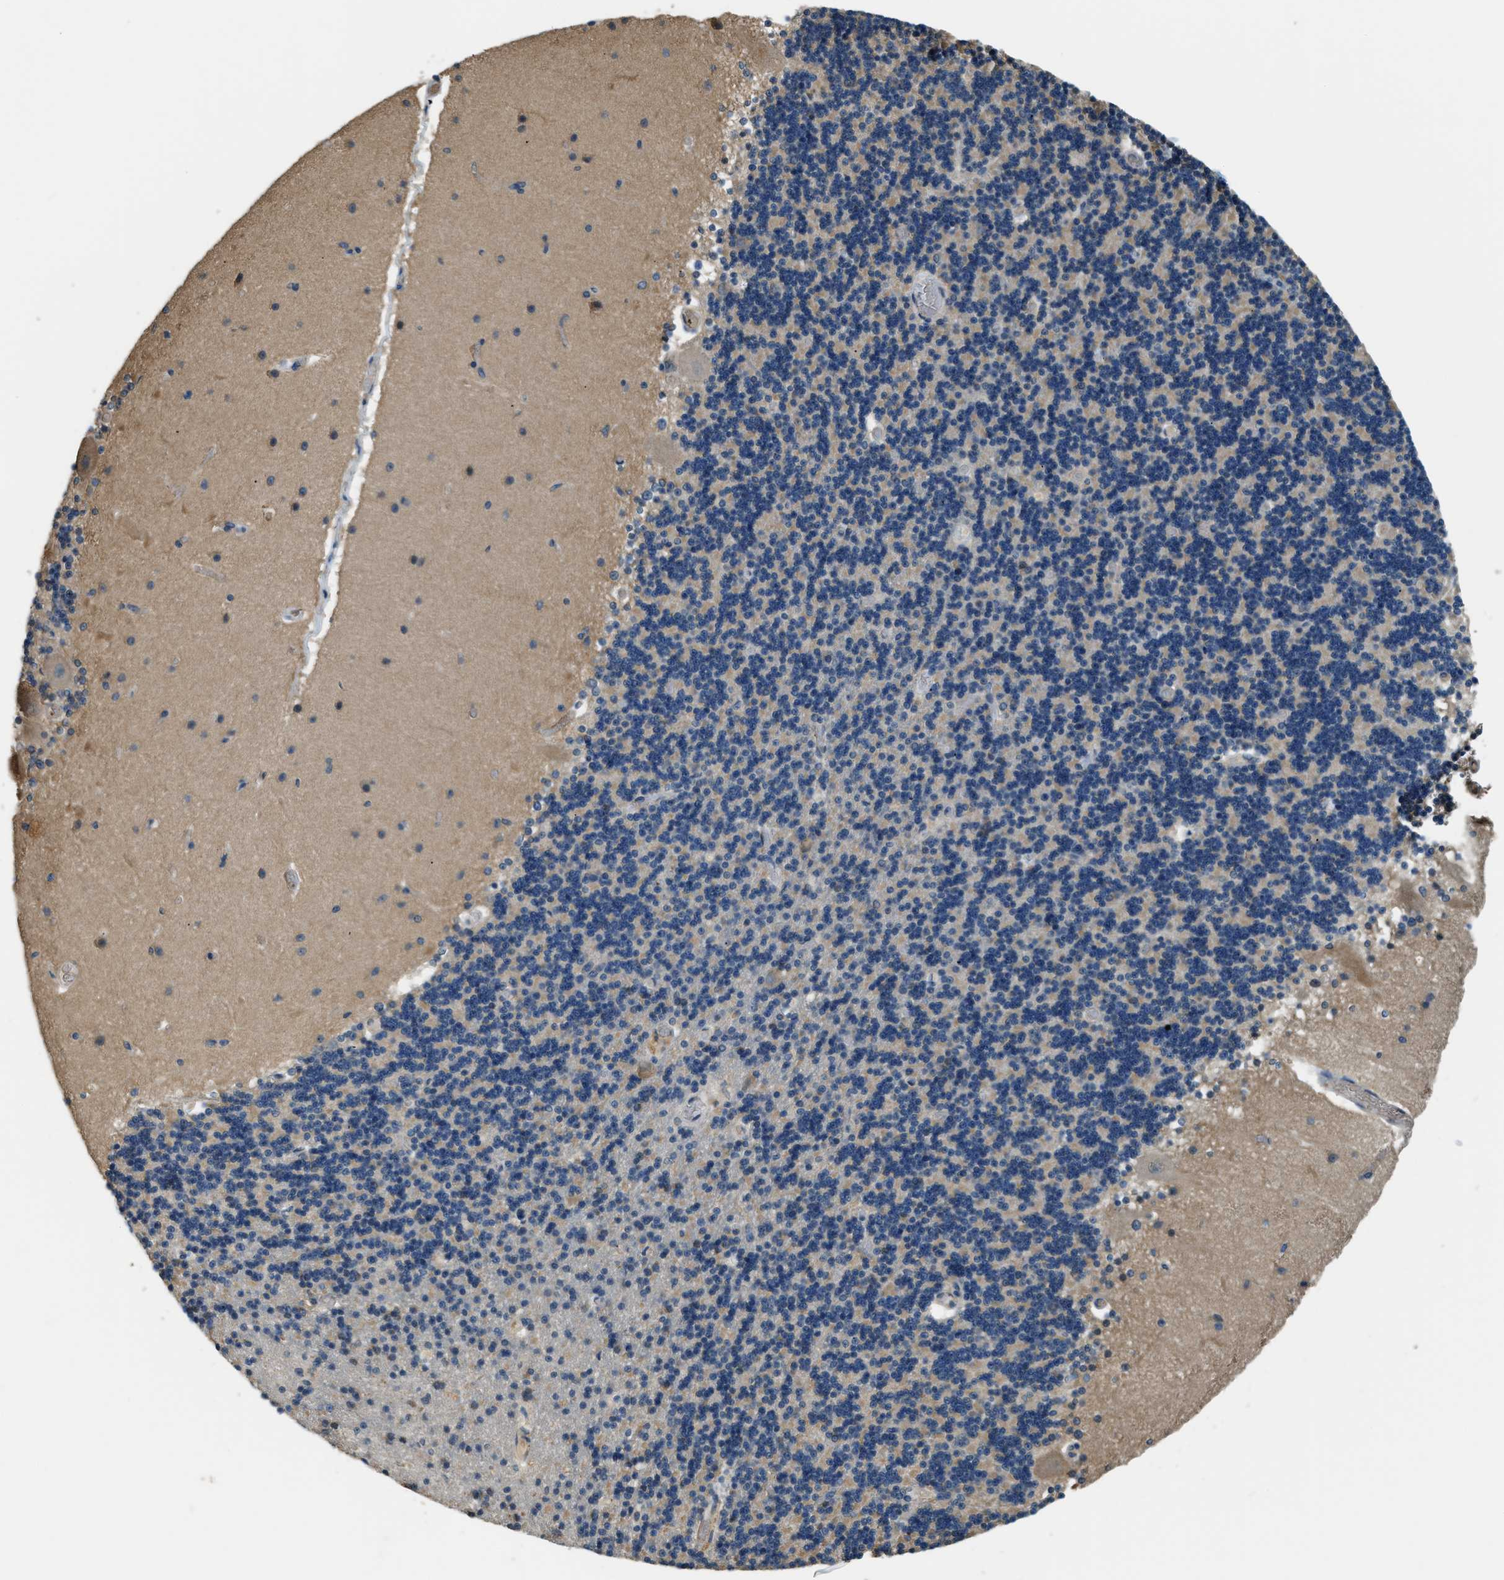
{"staining": {"intensity": "weak", "quantity": "25%-75%", "location": "cytoplasmic/membranous"}, "tissue": "cerebellum", "cell_type": "Cells in granular layer", "image_type": "normal", "snomed": [{"axis": "morphology", "description": "Normal tissue, NOS"}, {"axis": "topography", "description": "Cerebellum"}], "caption": "Immunohistochemical staining of benign cerebellum exhibits low levels of weak cytoplasmic/membranous staining in approximately 25%-75% of cells in granular layer. The staining was performed using DAB to visualize the protein expression in brown, while the nuclei were stained in blue with hematoxylin (Magnification: 20x).", "gene": "CFLAR", "patient": {"sex": "female", "age": 54}}